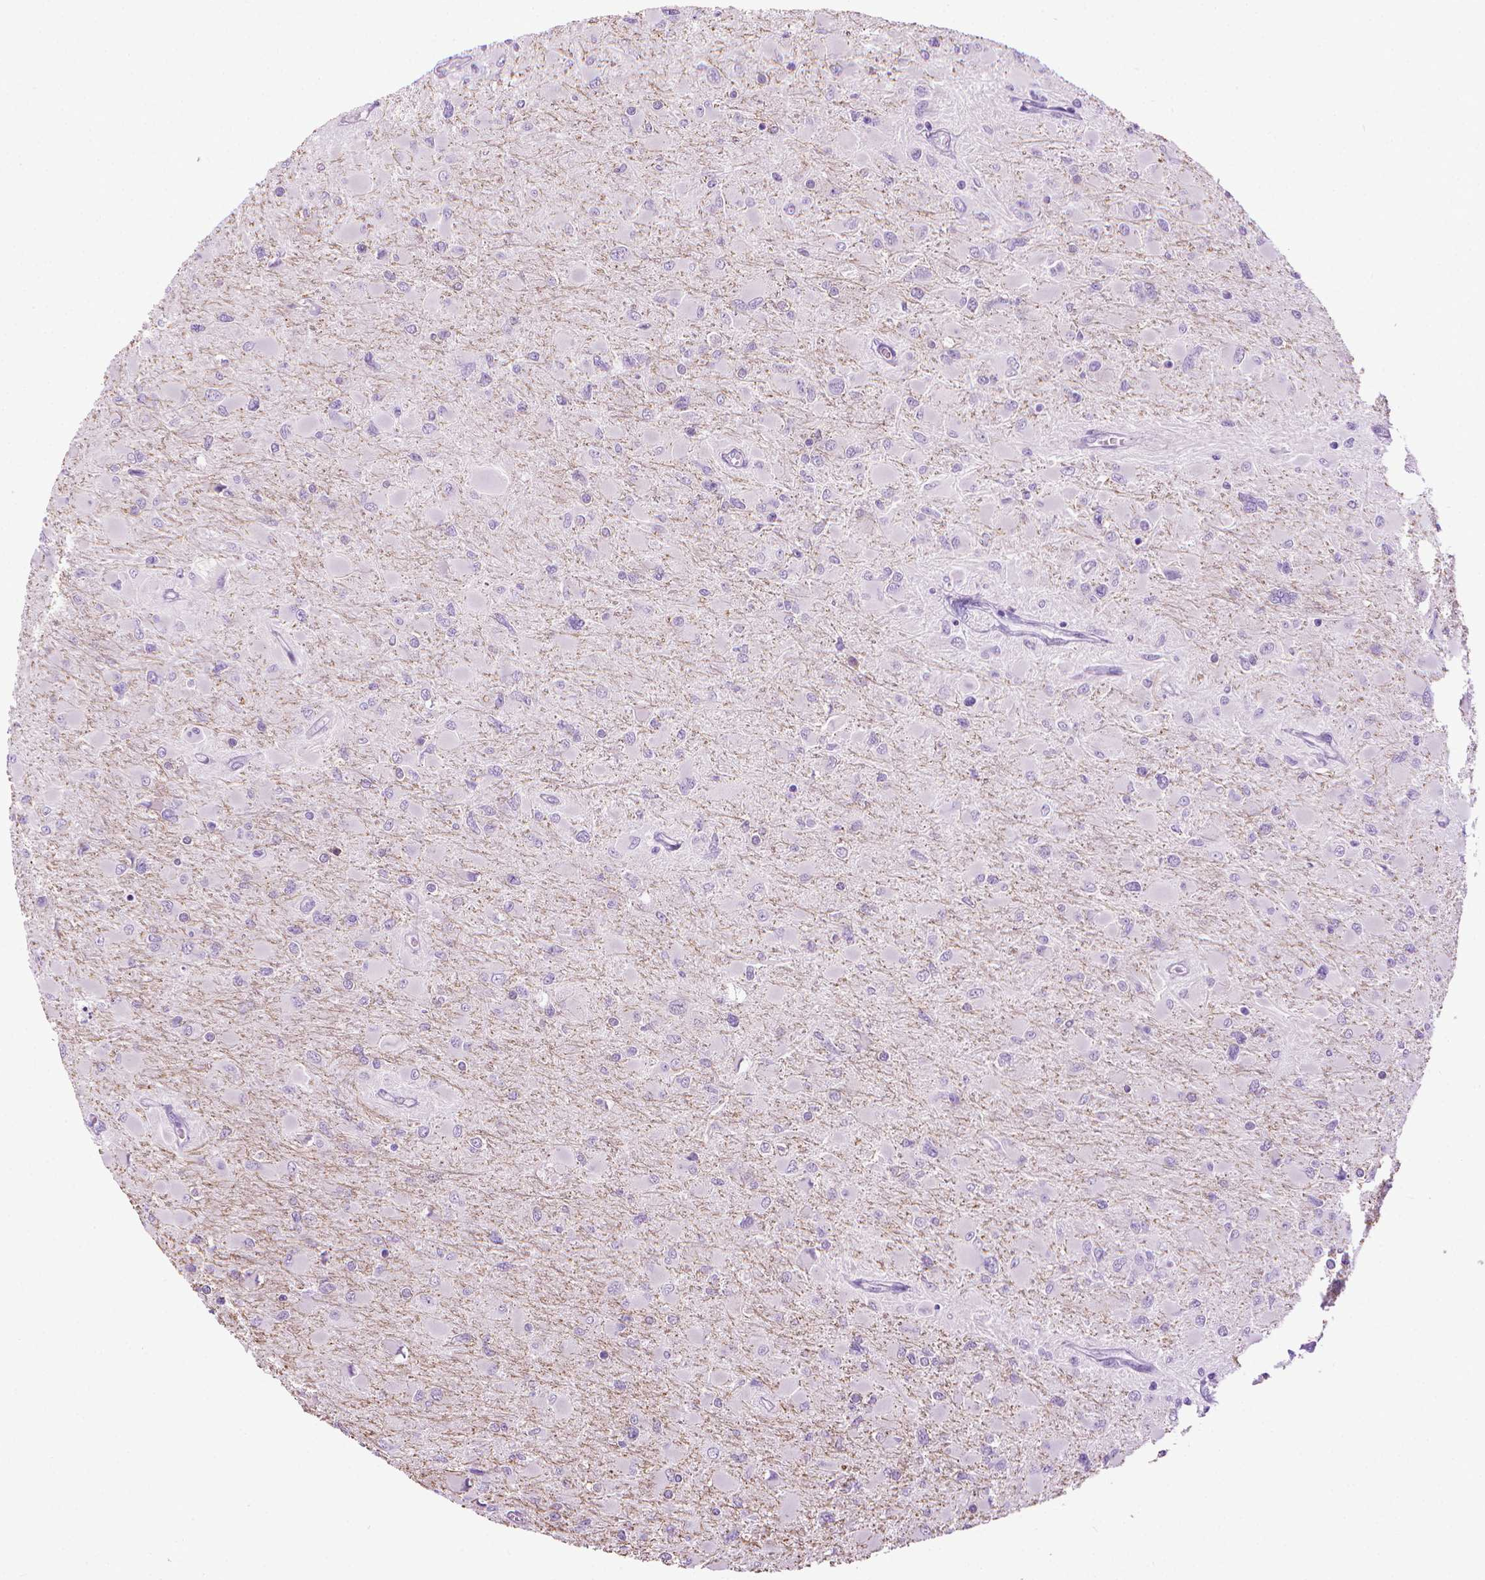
{"staining": {"intensity": "negative", "quantity": "none", "location": "none"}, "tissue": "glioma", "cell_type": "Tumor cells", "image_type": "cancer", "snomed": [{"axis": "morphology", "description": "Glioma, malignant, High grade"}, {"axis": "topography", "description": "Cerebral cortex"}], "caption": "IHC of human malignant glioma (high-grade) reveals no staining in tumor cells. (IHC, brightfield microscopy, high magnification).", "gene": "DNAI7", "patient": {"sex": "female", "age": 36}}